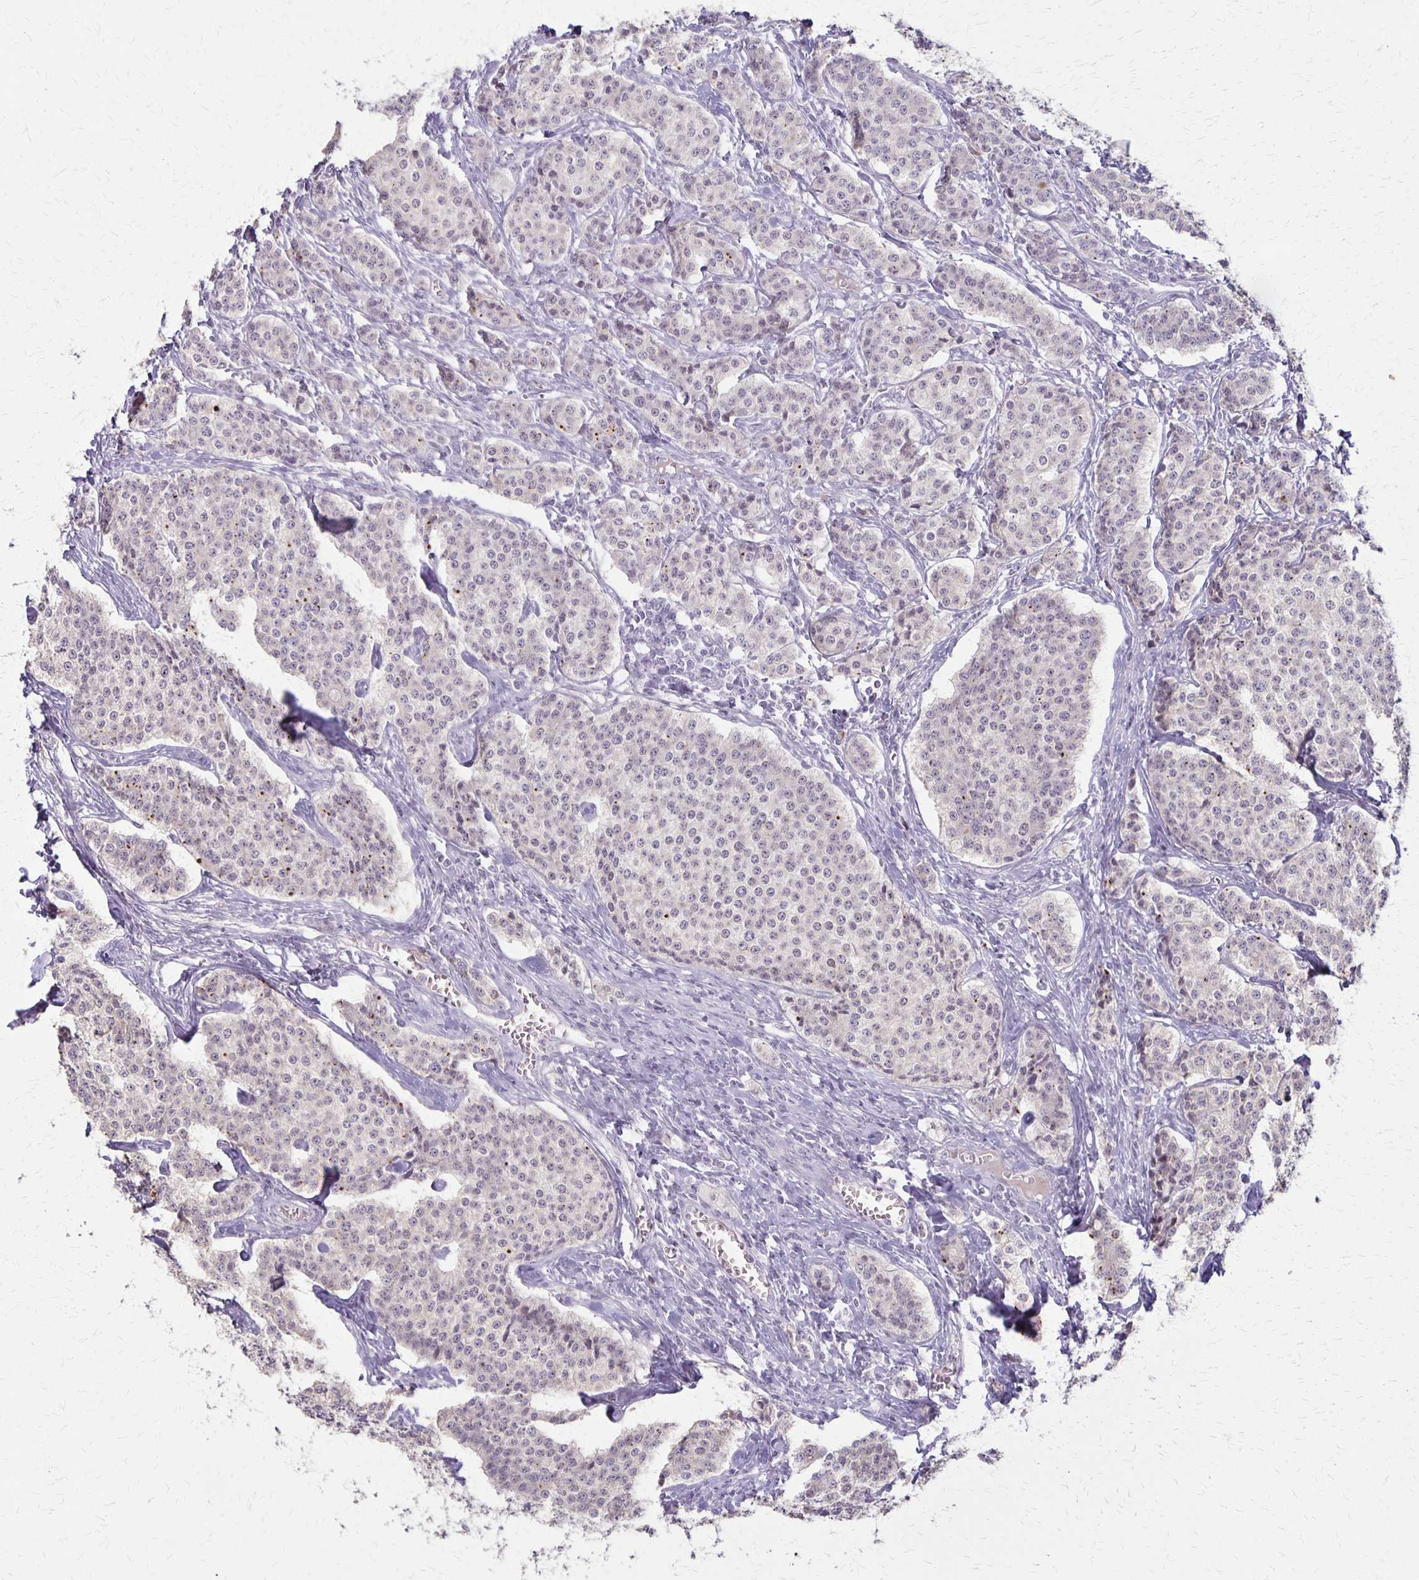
{"staining": {"intensity": "weak", "quantity": "<25%", "location": "cytoplasmic/membranous"}, "tissue": "carcinoid", "cell_type": "Tumor cells", "image_type": "cancer", "snomed": [{"axis": "morphology", "description": "Carcinoid, malignant, NOS"}, {"axis": "topography", "description": "Small intestine"}], "caption": "A high-resolution photomicrograph shows immunohistochemistry (IHC) staining of carcinoid, which exhibits no significant positivity in tumor cells.", "gene": "SLC35E2B", "patient": {"sex": "female", "age": 64}}